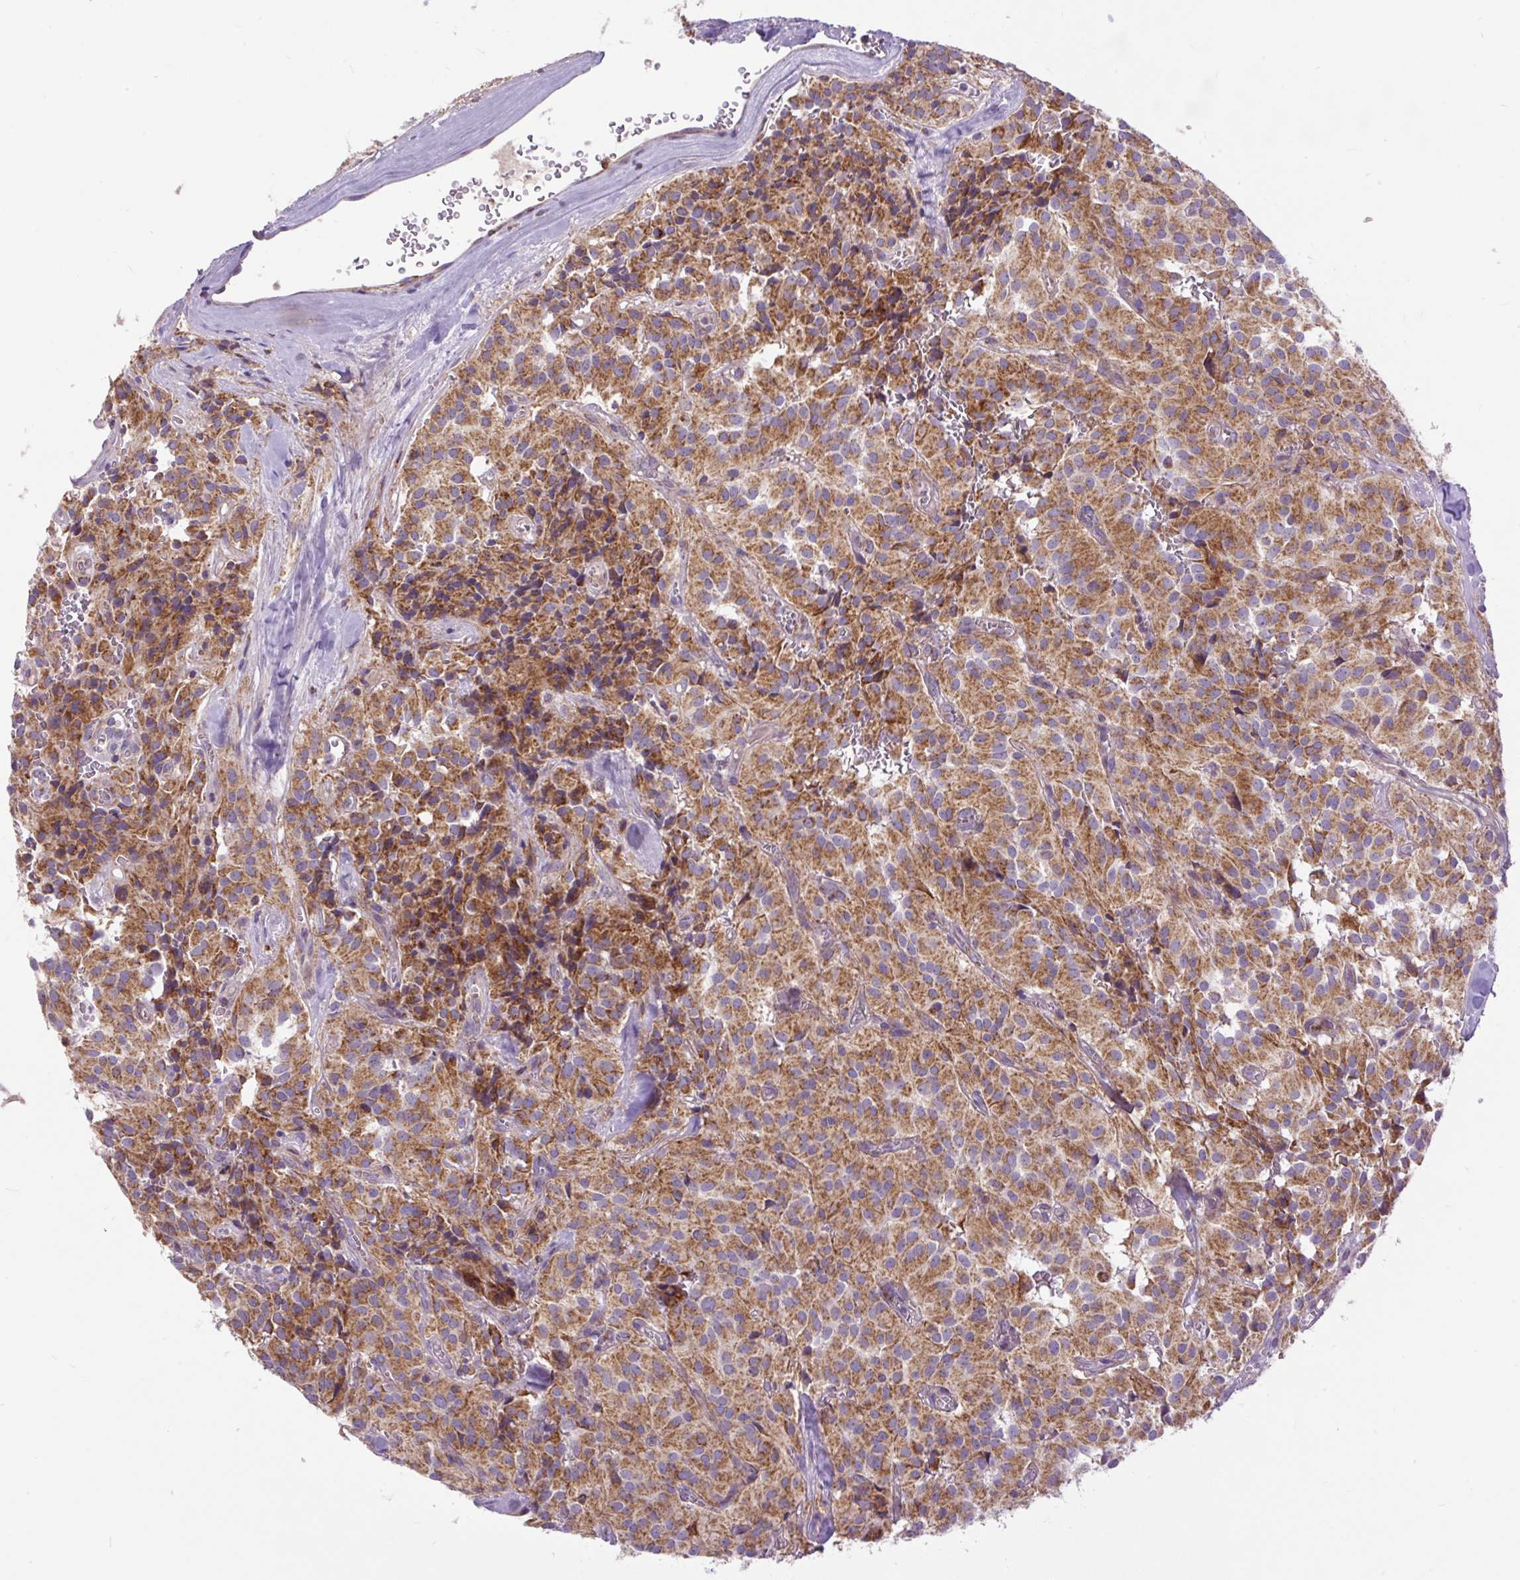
{"staining": {"intensity": "moderate", "quantity": ">75%", "location": "cytoplasmic/membranous"}, "tissue": "glioma", "cell_type": "Tumor cells", "image_type": "cancer", "snomed": [{"axis": "morphology", "description": "Glioma, malignant, Low grade"}, {"axis": "topography", "description": "Brain"}], "caption": "Human glioma stained for a protein (brown) reveals moderate cytoplasmic/membranous positive expression in approximately >75% of tumor cells.", "gene": "TOMM40", "patient": {"sex": "male", "age": 42}}